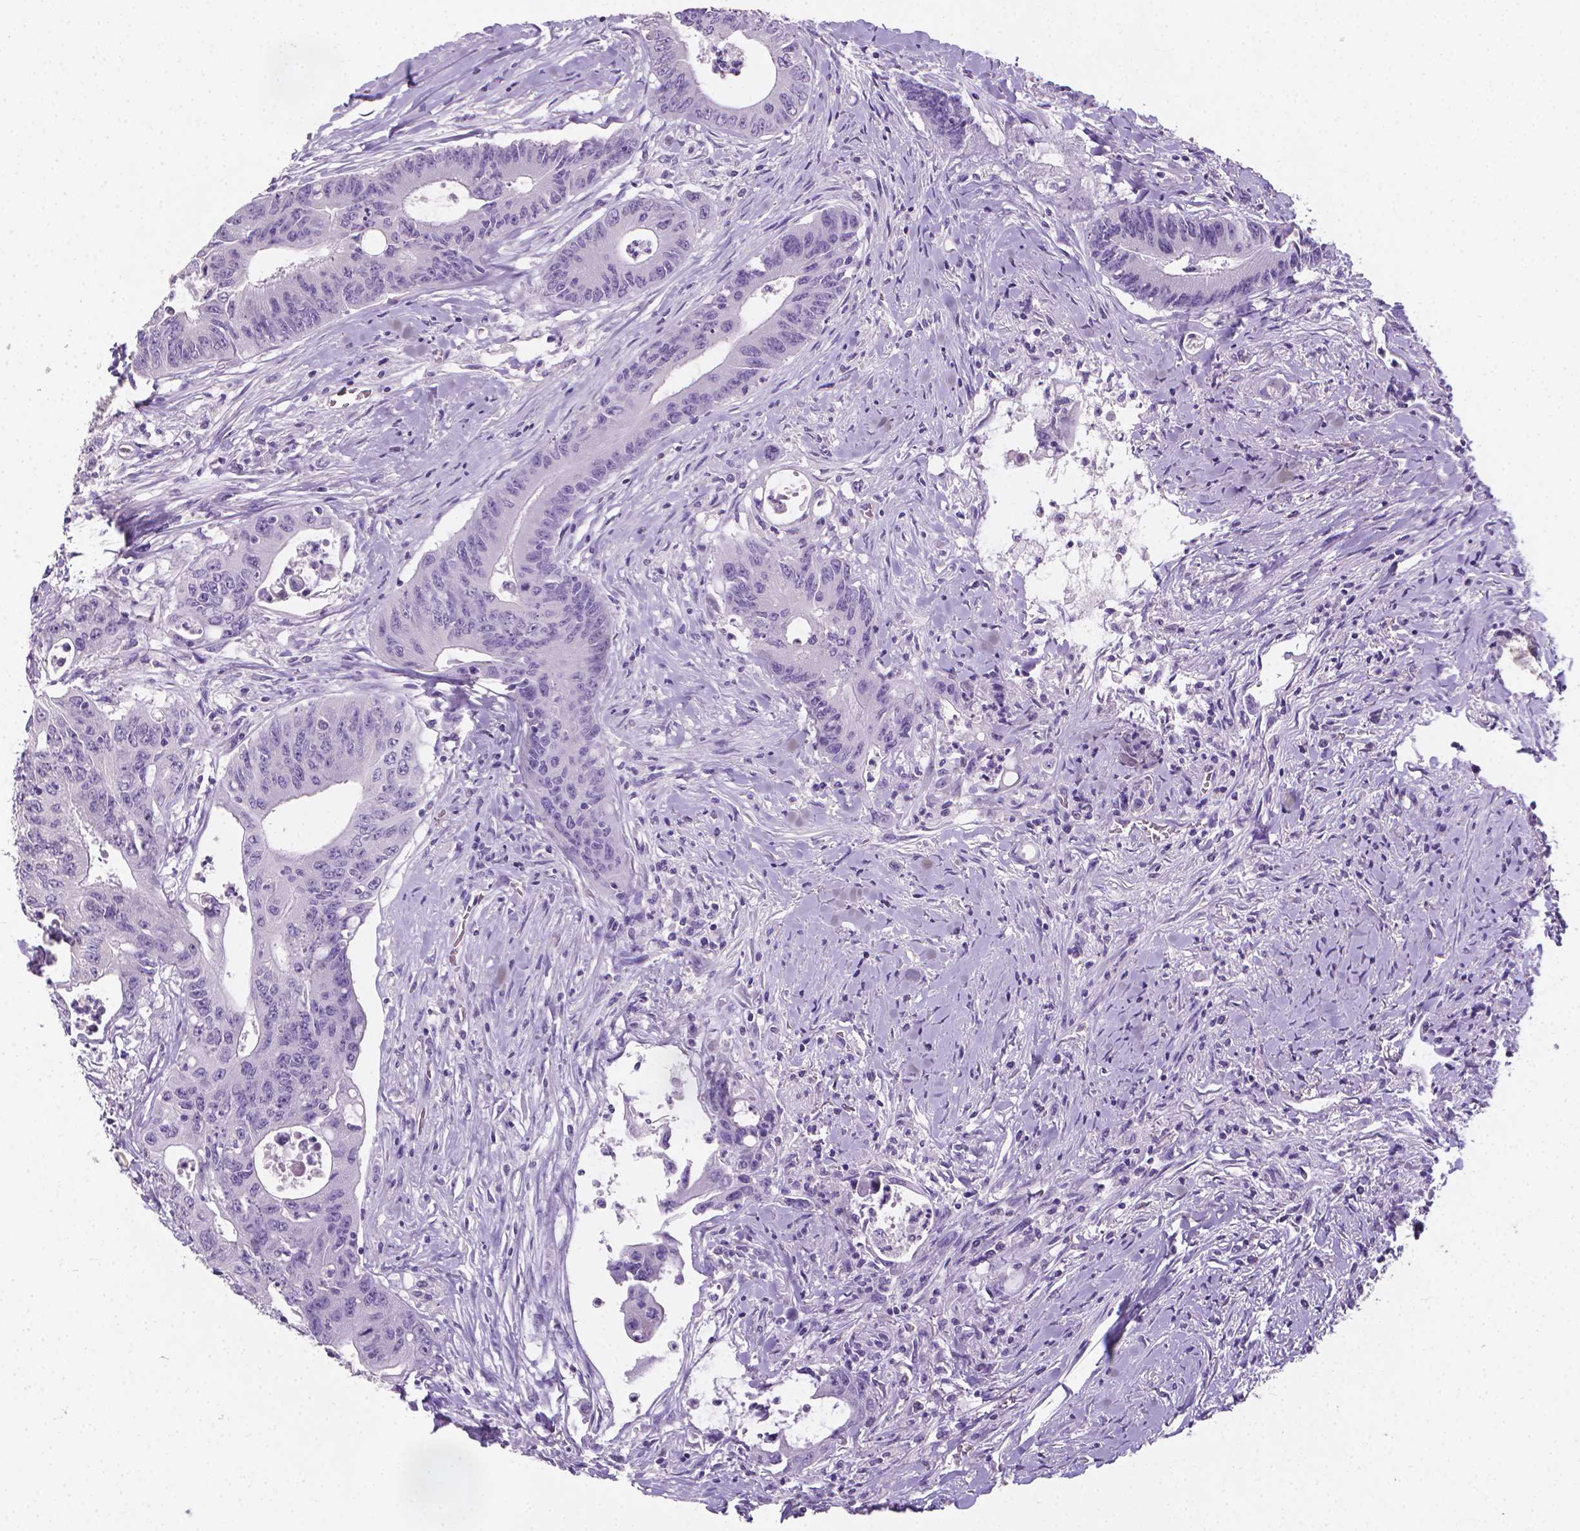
{"staining": {"intensity": "negative", "quantity": "none", "location": "none"}, "tissue": "colorectal cancer", "cell_type": "Tumor cells", "image_type": "cancer", "snomed": [{"axis": "morphology", "description": "Adenocarcinoma, NOS"}, {"axis": "topography", "description": "Rectum"}], "caption": "A histopathology image of human colorectal cancer (adenocarcinoma) is negative for staining in tumor cells.", "gene": "XPNPEP2", "patient": {"sex": "male", "age": 59}}